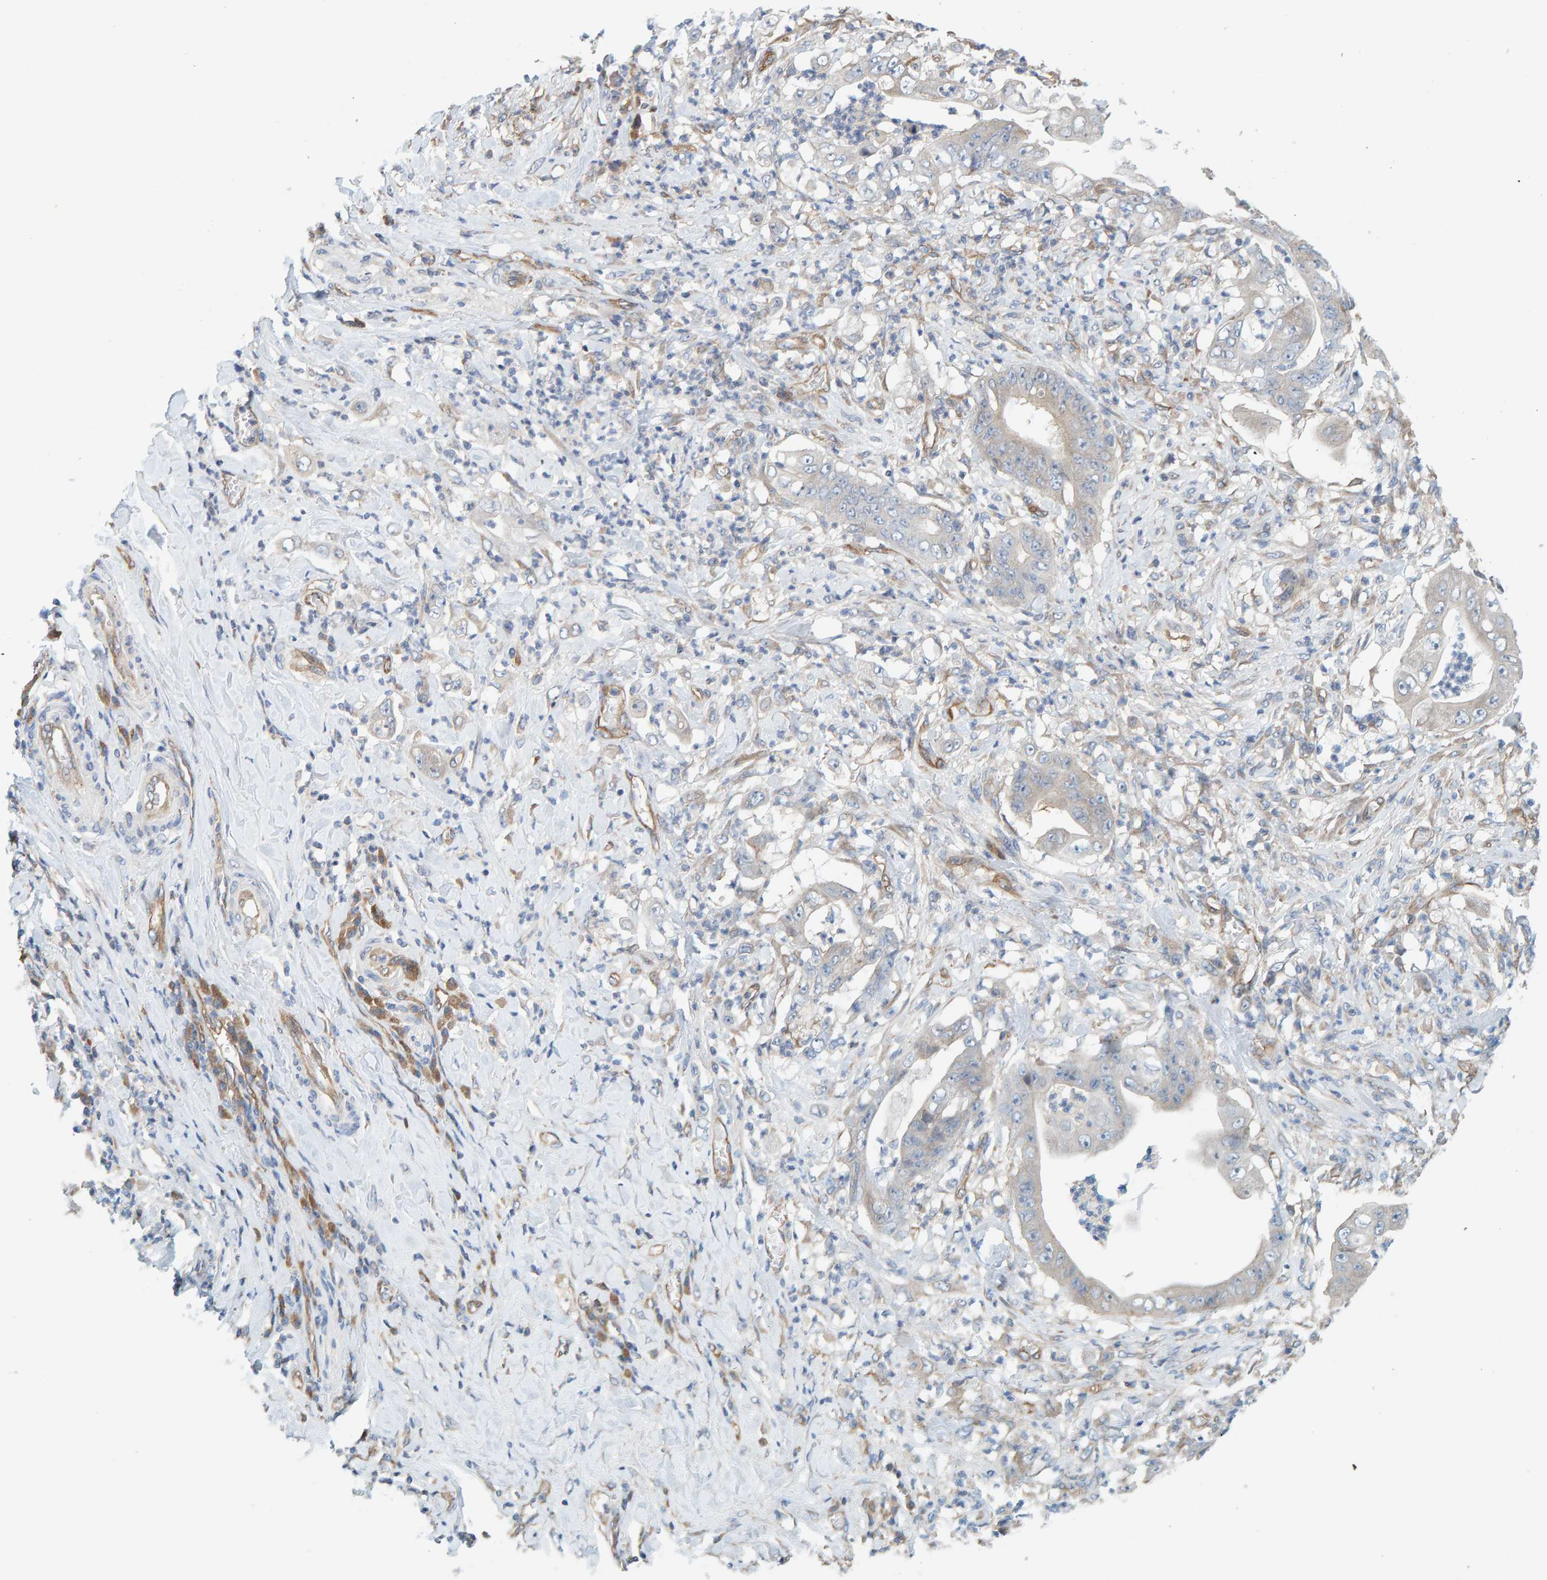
{"staining": {"intensity": "negative", "quantity": "none", "location": "none"}, "tissue": "stomach cancer", "cell_type": "Tumor cells", "image_type": "cancer", "snomed": [{"axis": "morphology", "description": "Adenocarcinoma, NOS"}, {"axis": "topography", "description": "Stomach"}], "caption": "The micrograph shows no staining of tumor cells in stomach cancer. Brightfield microscopy of immunohistochemistry (IHC) stained with DAB (brown) and hematoxylin (blue), captured at high magnification.", "gene": "PRKD2", "patient": {"sex": "female", "age": 73}}